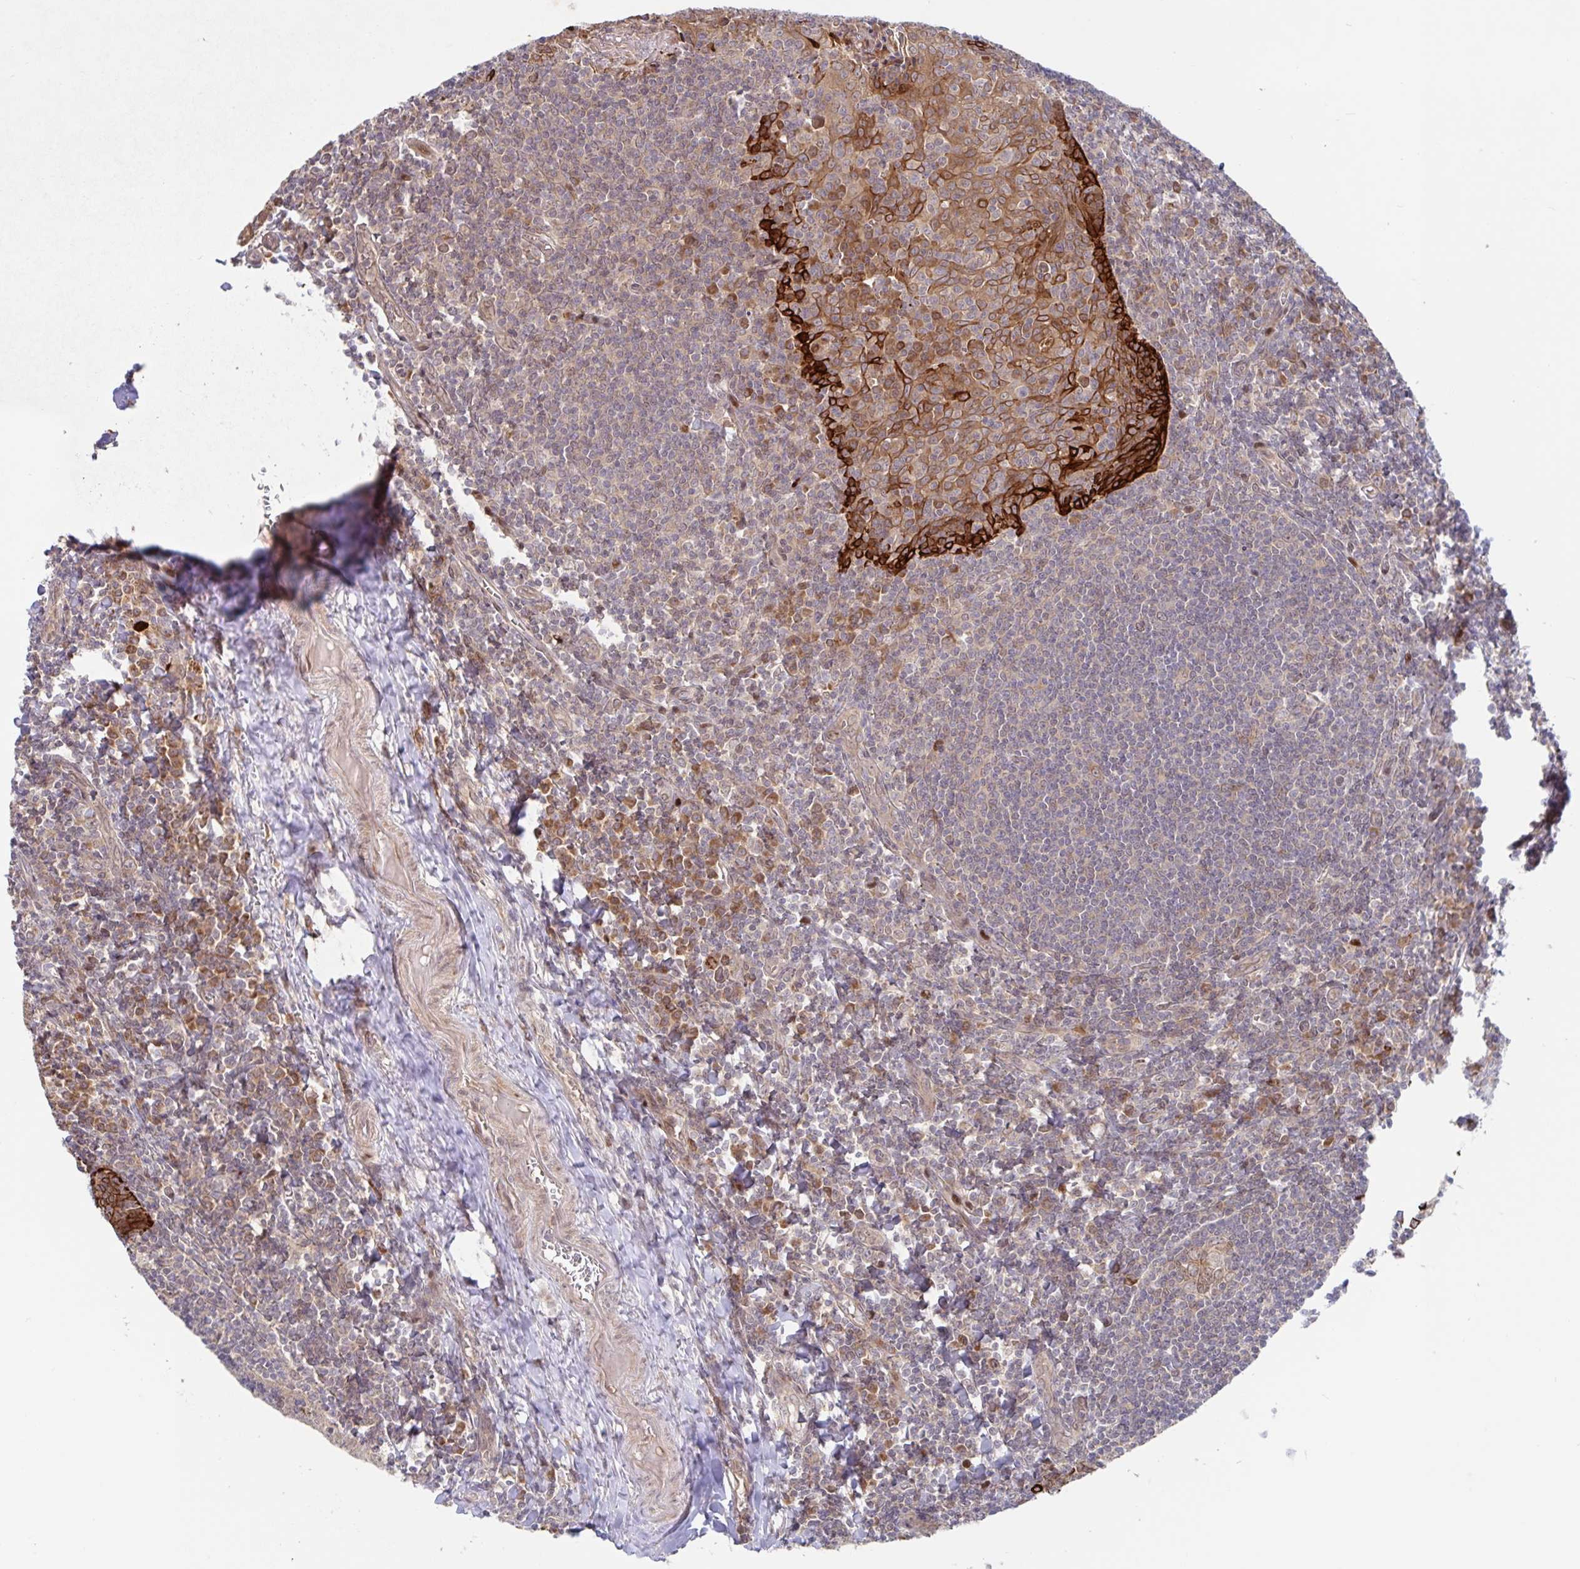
{"staining": {"intensity": "moderate", "quantity": "<25%", "location": "cytoplasmic/membranous"}, "tissue": "tonsil", "cell_type": "Non-germinal center cells", "image_type": "normal", "snomed": [{"axis": "morphology", "description": "Normal tissue, NOS"}, {"axis": "morphology", "description": "Inflammation, NOS"}, {"axis": "topography", "description": "Tonsil"}], "caption": "Tonsil stained with immunohistochemistry (IHC) exhibits moderate cytoplasmic/membranous staining in approximately <25% of non-germinal center cells. The staining was performed using DAB (3,3'-diaminobenzidine), with brown indicating positive protein expression. Nuclei are stained blue with hematoxylin.", "gene": "AACS", "patient": {"sex": "female", "age": 31}}